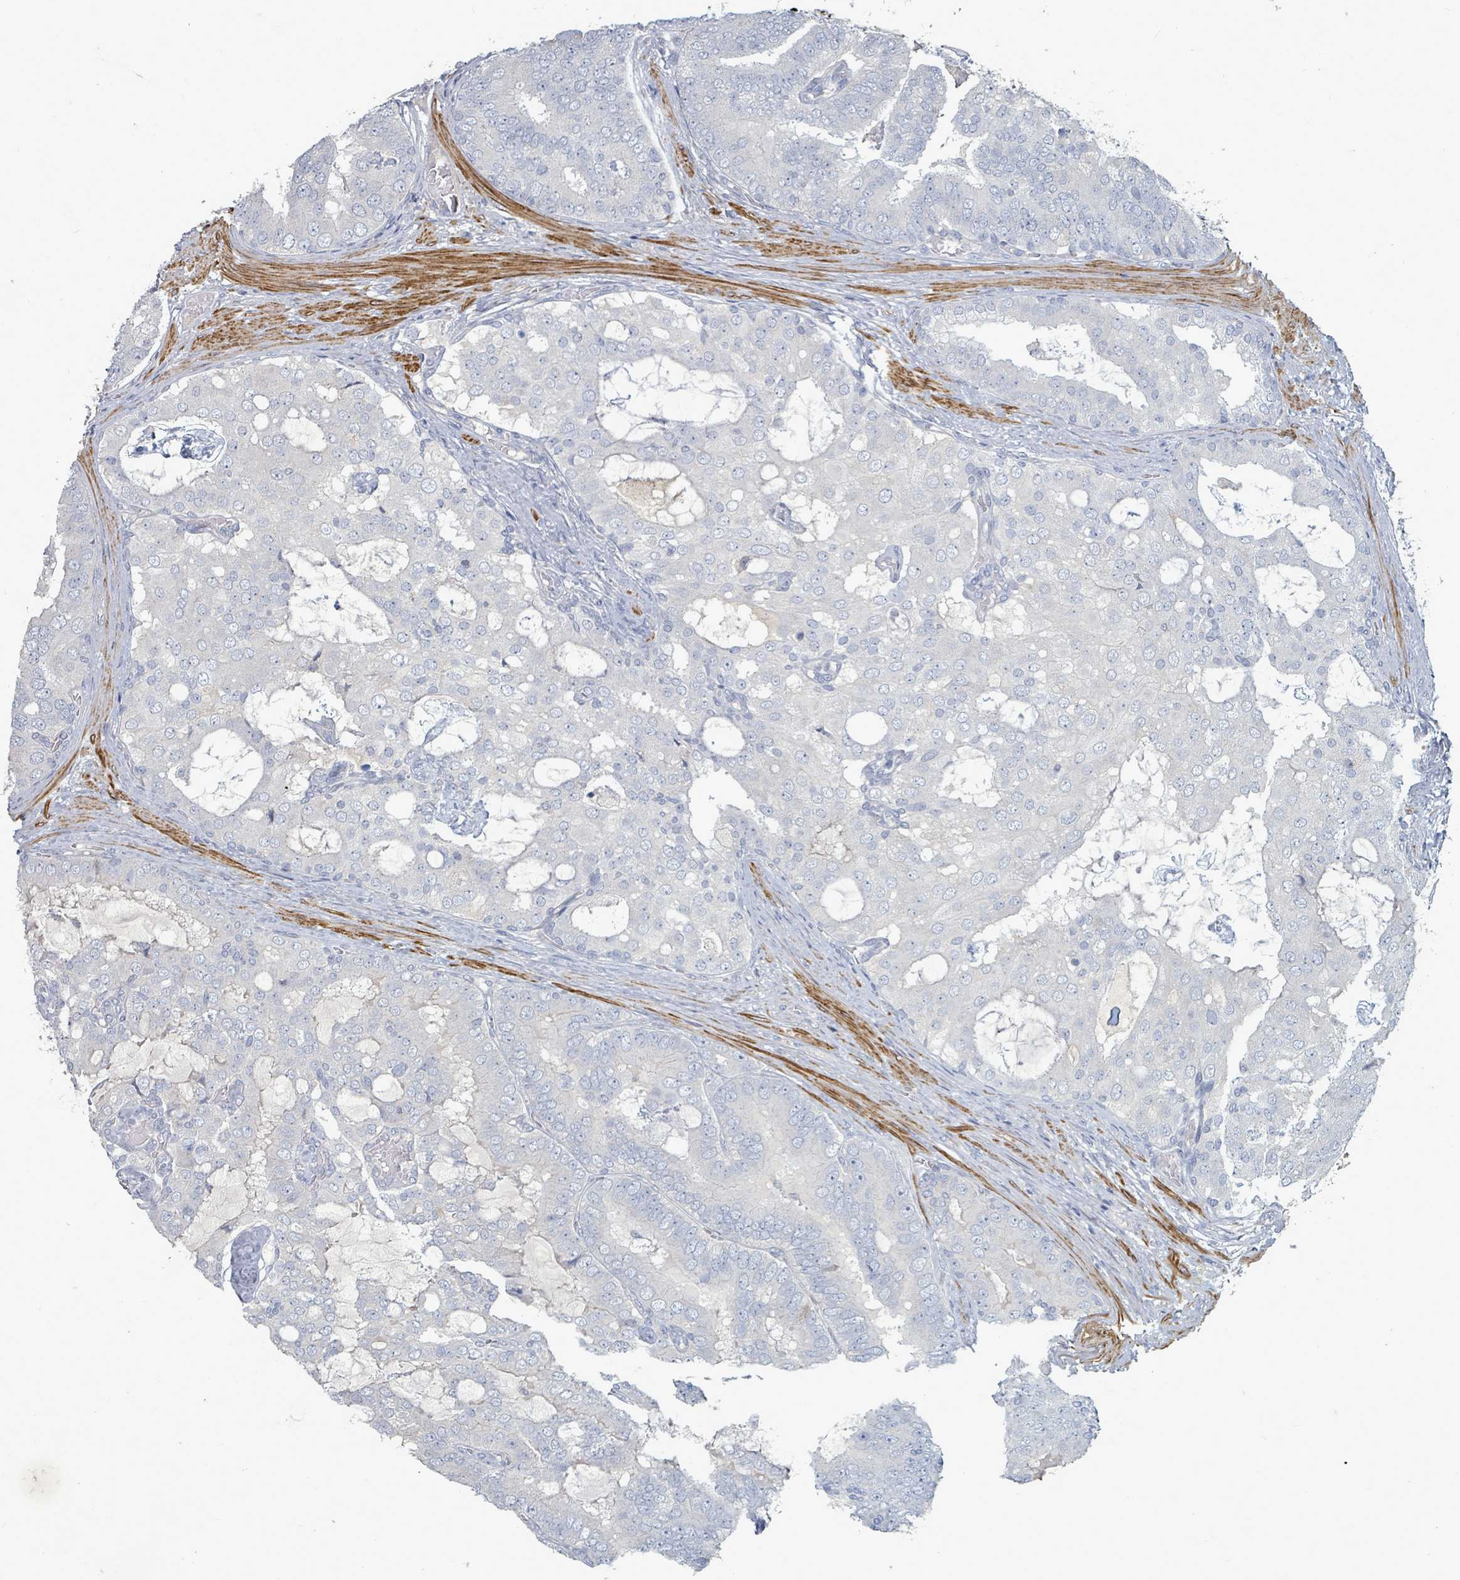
{"staining": {"intensity": "negative", "quantity": "none", "location": "none"}, "tissue": "prostate cancer", "cell_type": "Tumor cells", "image_type": "cancer", "snomed": [{"axis": "morphology", "description": "Adenocarcinoma, High grade"}, {"axis": "topography", "description": "Prostate"}], "caption": "Tumor cells show no significant protein positivity in prostate cancer (adenocarcinoma (high-grade)).", "gene": "ARGFX", "patient": {"sex": "male", "age": 55}}